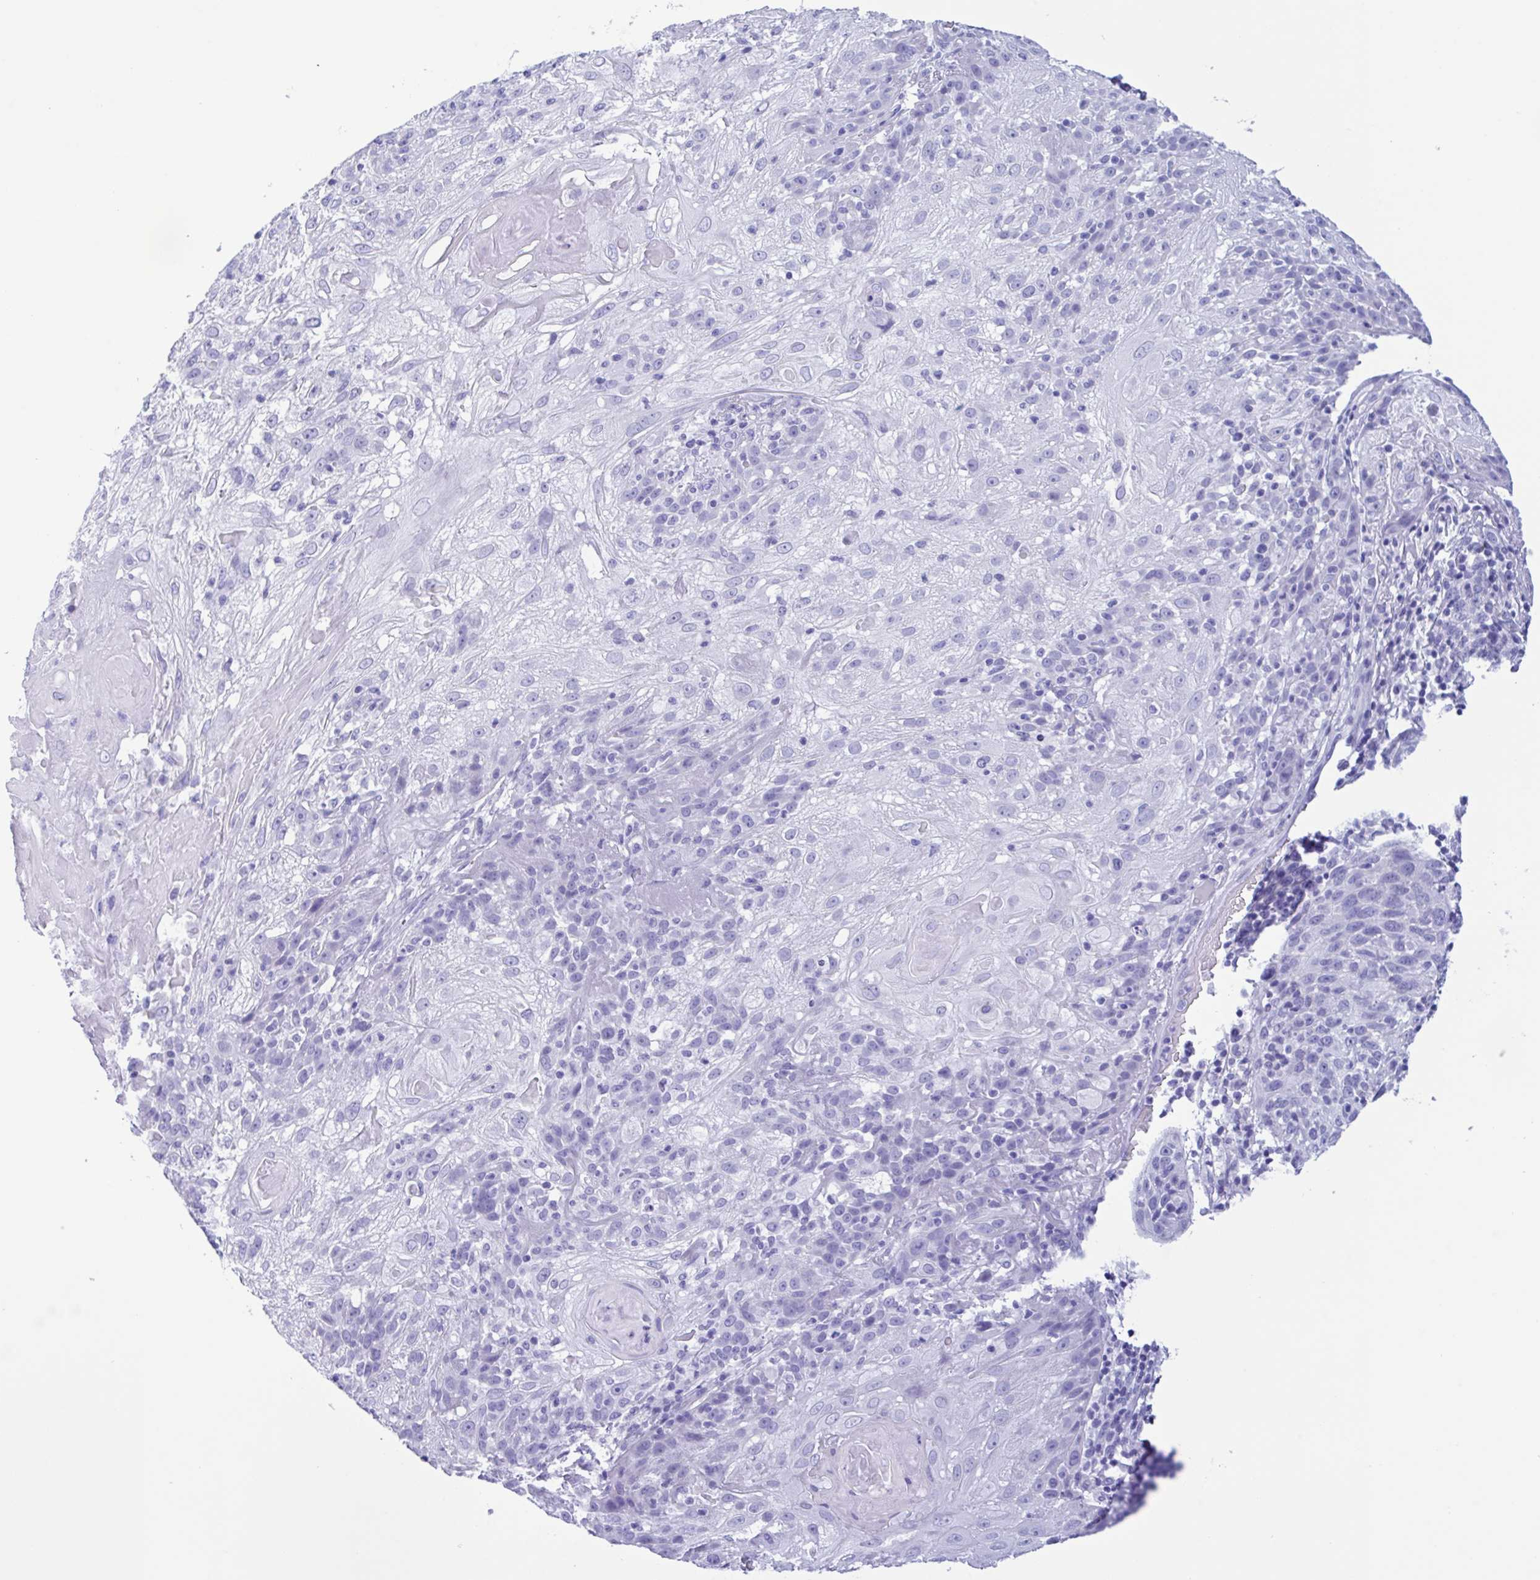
{"staining": {"intensity": "negative", "quantity": "none", "location": "none"}, "tissue": "skin cancer", "cell_type": "Tumor cells", "image_type": "cancer", "snomed": [{"axis": "morphology", "description": "Normal tissue, NOS"}, {"axis": "morphology", "description": "Squamous cell carcinoma, NOS"}, {"axis": "topography", "description": "Skin"}], "caption": "Immunohistochemical staining of human skin cancer exhibits no significant staining in tumor cells.", "gene": "TSPY2", "patient": {"sex": "female", "age": 83}}